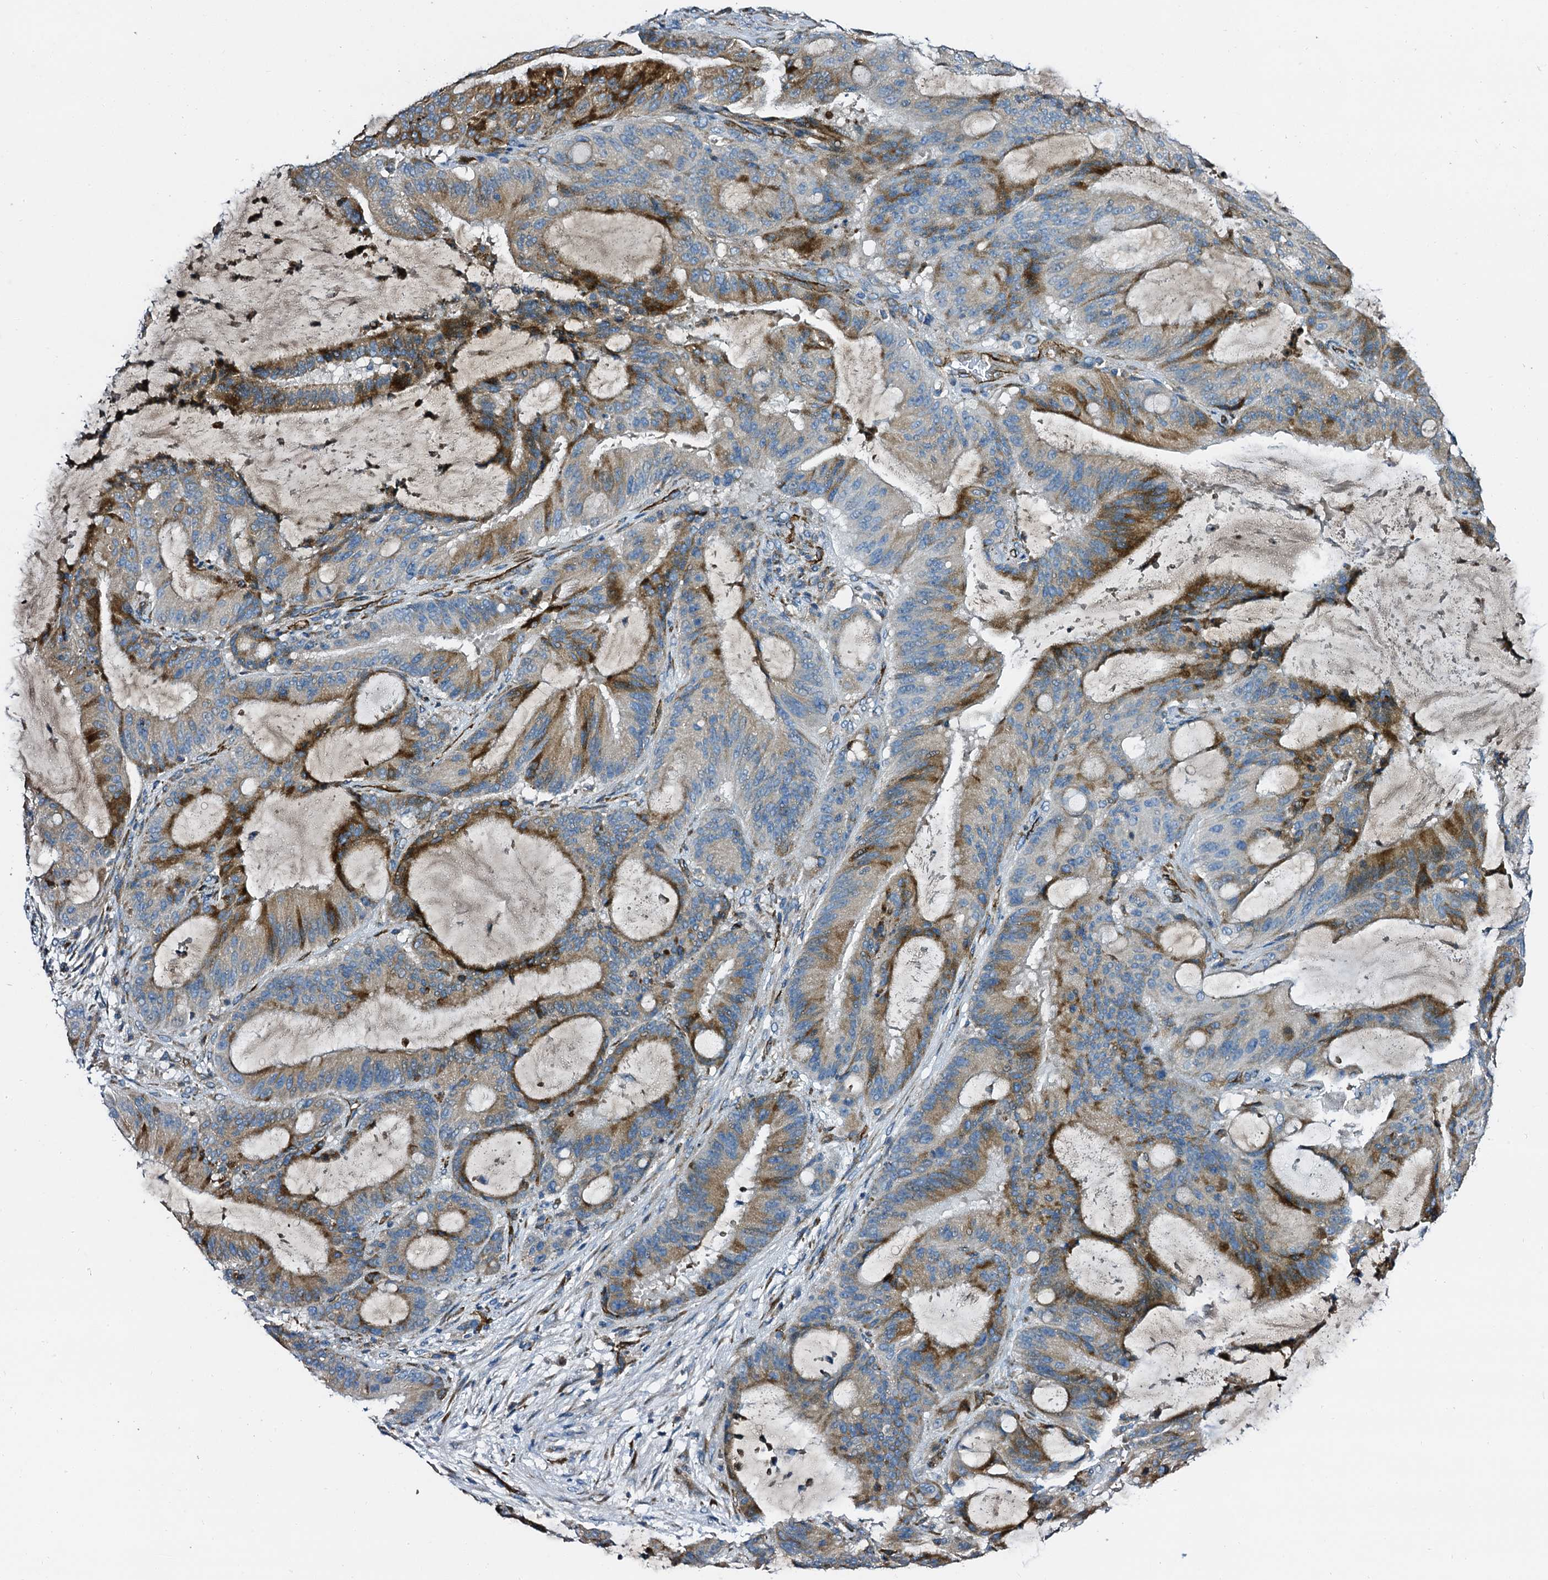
{"staining": {"intensity": "strong", "quantity": "<25%", "location": "cytoplasmic/membranous"}, "tissue": "liver cancer", "cell_type": "Tumor cells", "image_type": "cancer", "snomed": [{"axis": "morphology", "description": "Normal tissue, NOS"}, {"axis": "morphology", "description": "Cholangiocarcinoma"}, {"axis": "topography", "description": "Liver"}, {"axis": "topography", "description": "Peripheral nerve tissue"}], "caption": "Cholangiocarcinoma (liver) stained for a protein (brown) exhibits strong cytoplasmic/membranous positive staining in approximately <25% of tumor cells.", "gene": "DBX1", "patient": {"sex": "female", "age": 73}}